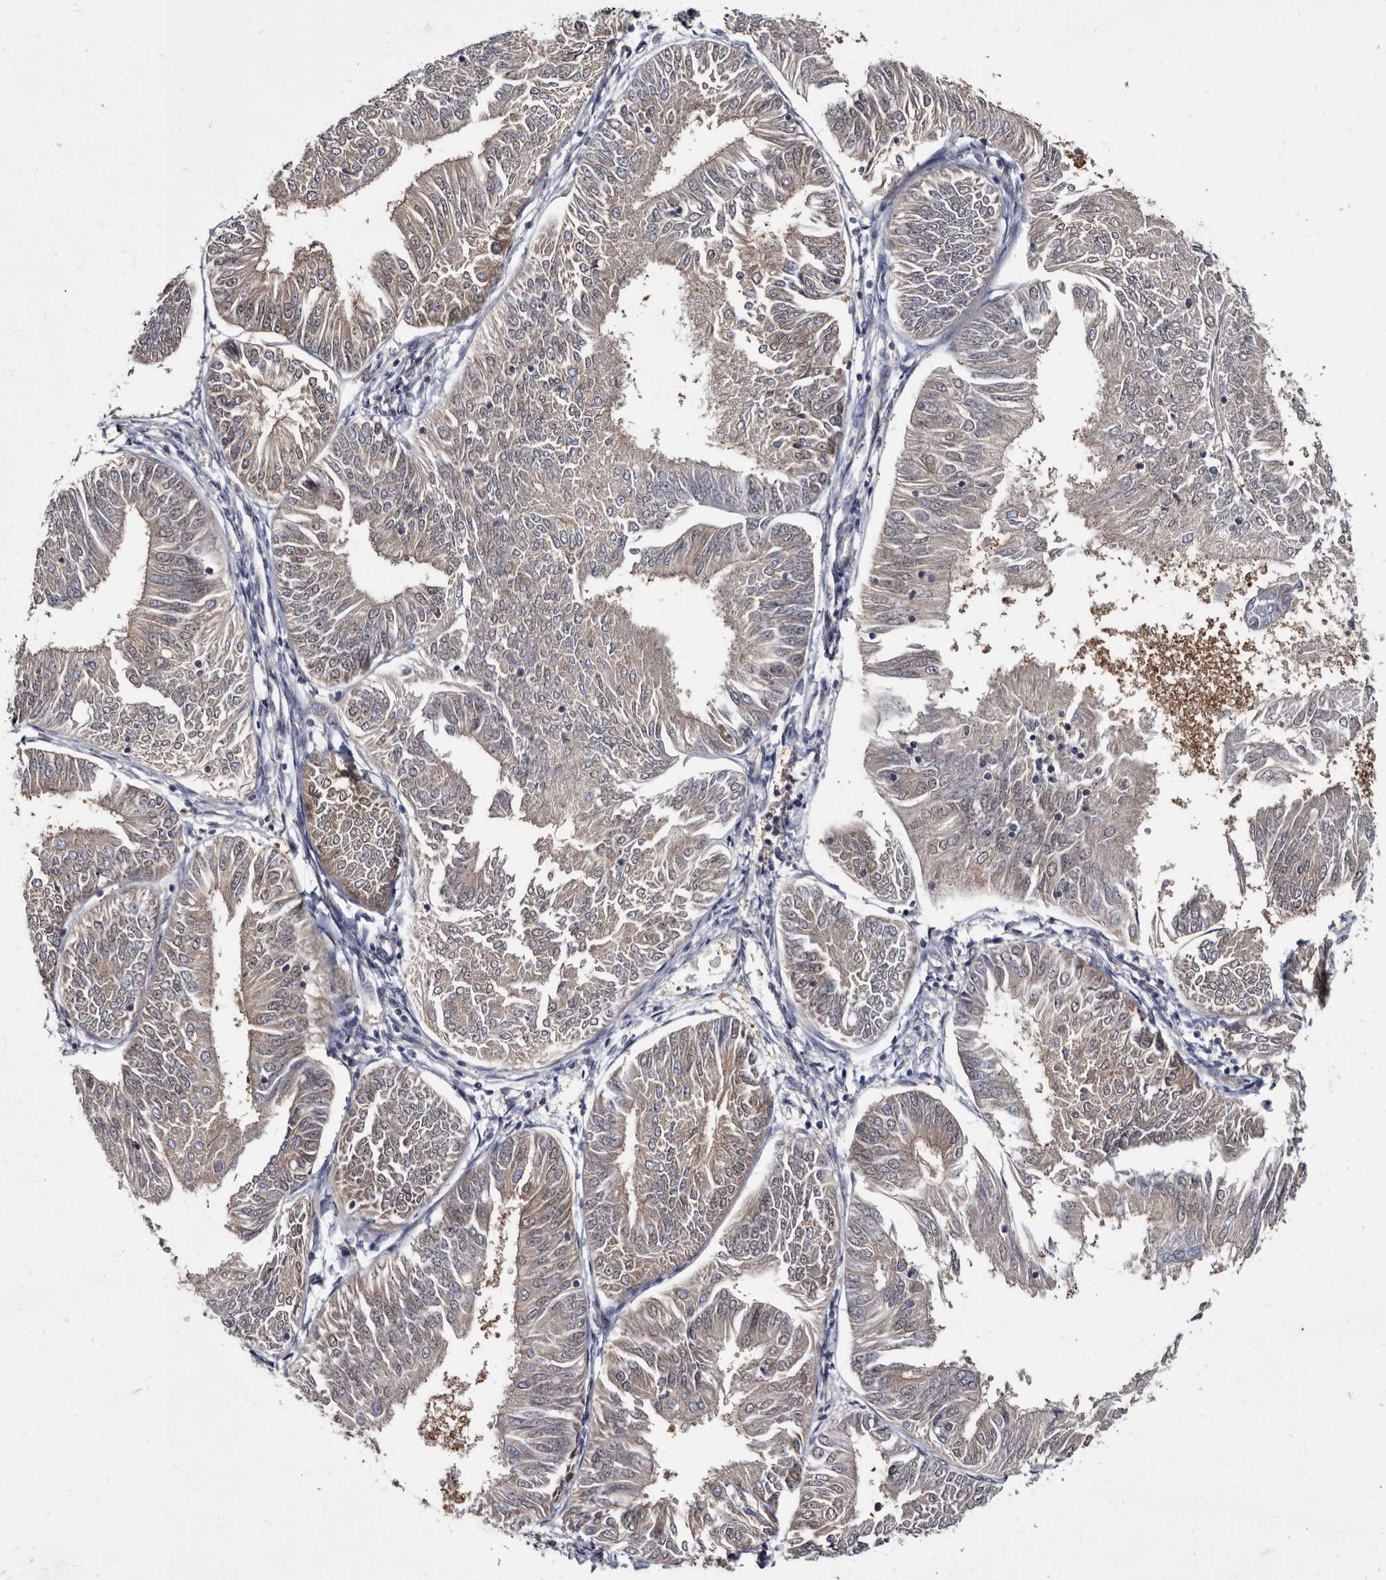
{"staining": {"intensity": "moderate", "quantity": ">75%", "location": "cytoplasmic/membranous"}, "tissue": "endometrial cancer", "cell_type": "Tumor cells", "image_type": "cancer", "snomed": [{"axis": "morphology", "description": "Adenocarcinoma, NOS"}, {"axis": "topography", "description": "Endometrium"}], "caption": "This photomicrograph displays endometrial cancer stained with IHC to label a protein in brown. The cytoplasmic/membranous of tumor cells show moderate positivity for the protein. Nuclei are counter-stained blue.", "gene": "ABCF2", "patient": {"sex": "female", "age": 58}}